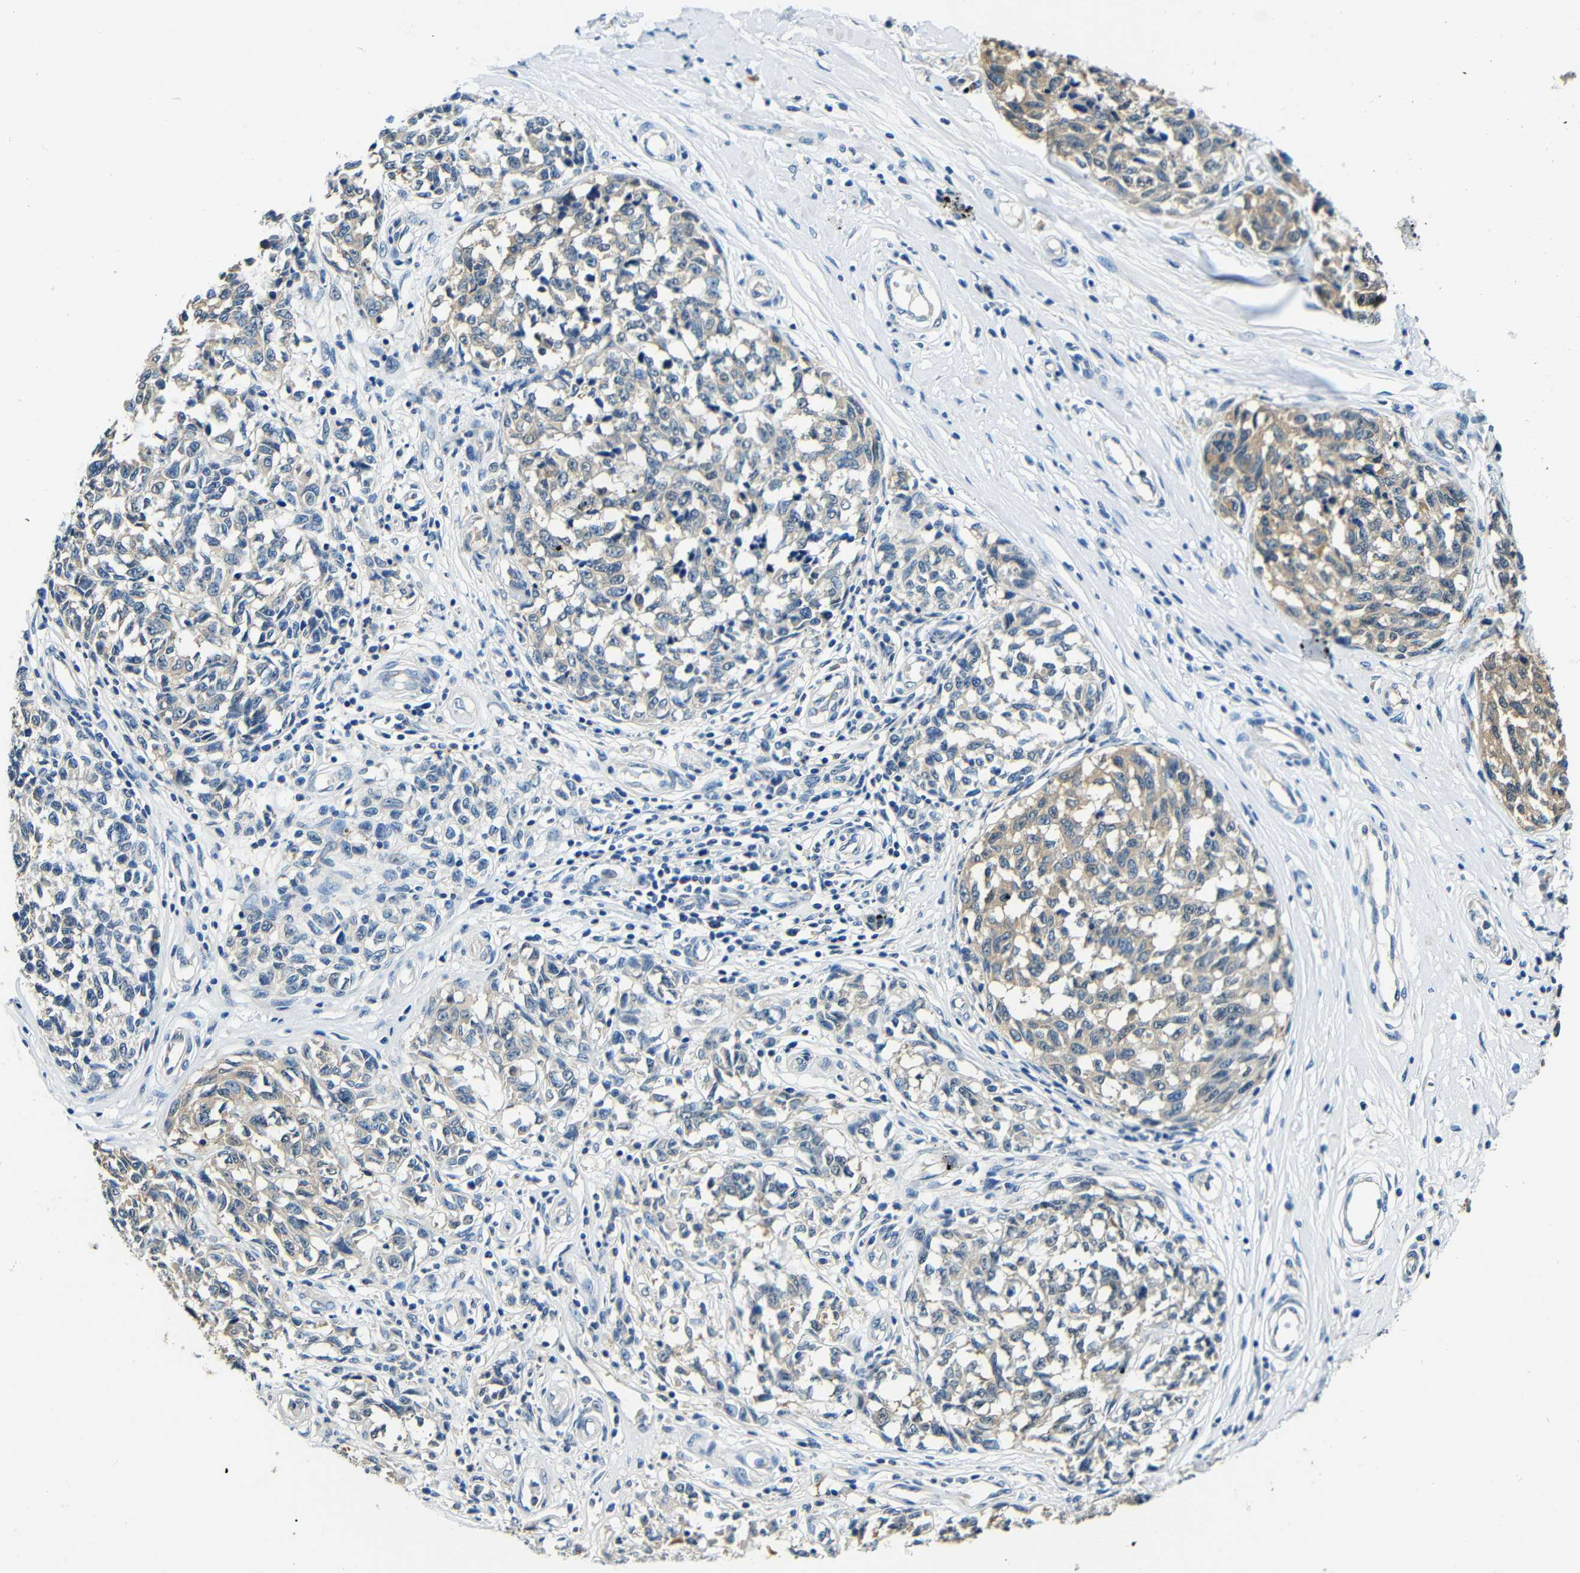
{"staining": {"intensity": "weak", "quantity": "25%-75%", "location": "cytoplasmic/membranous"}, "tissue": "melanoma", "cell_type": "Tumor cells", "image_type": "cancer", "snomed": [{"axis": "morphology", "description": "Malignant melanoma, NOS"}, {"axis": "topography", "description": "Skin"}], "caption": "About 25%-75% of tumor cells in human melanoma demonstrate weak cytoplasmic/membranous protein expression as visualized by brown immunohistochemical staining.", "gene": "ADAP1", "patient": {"sex": "female", "age": 64}}